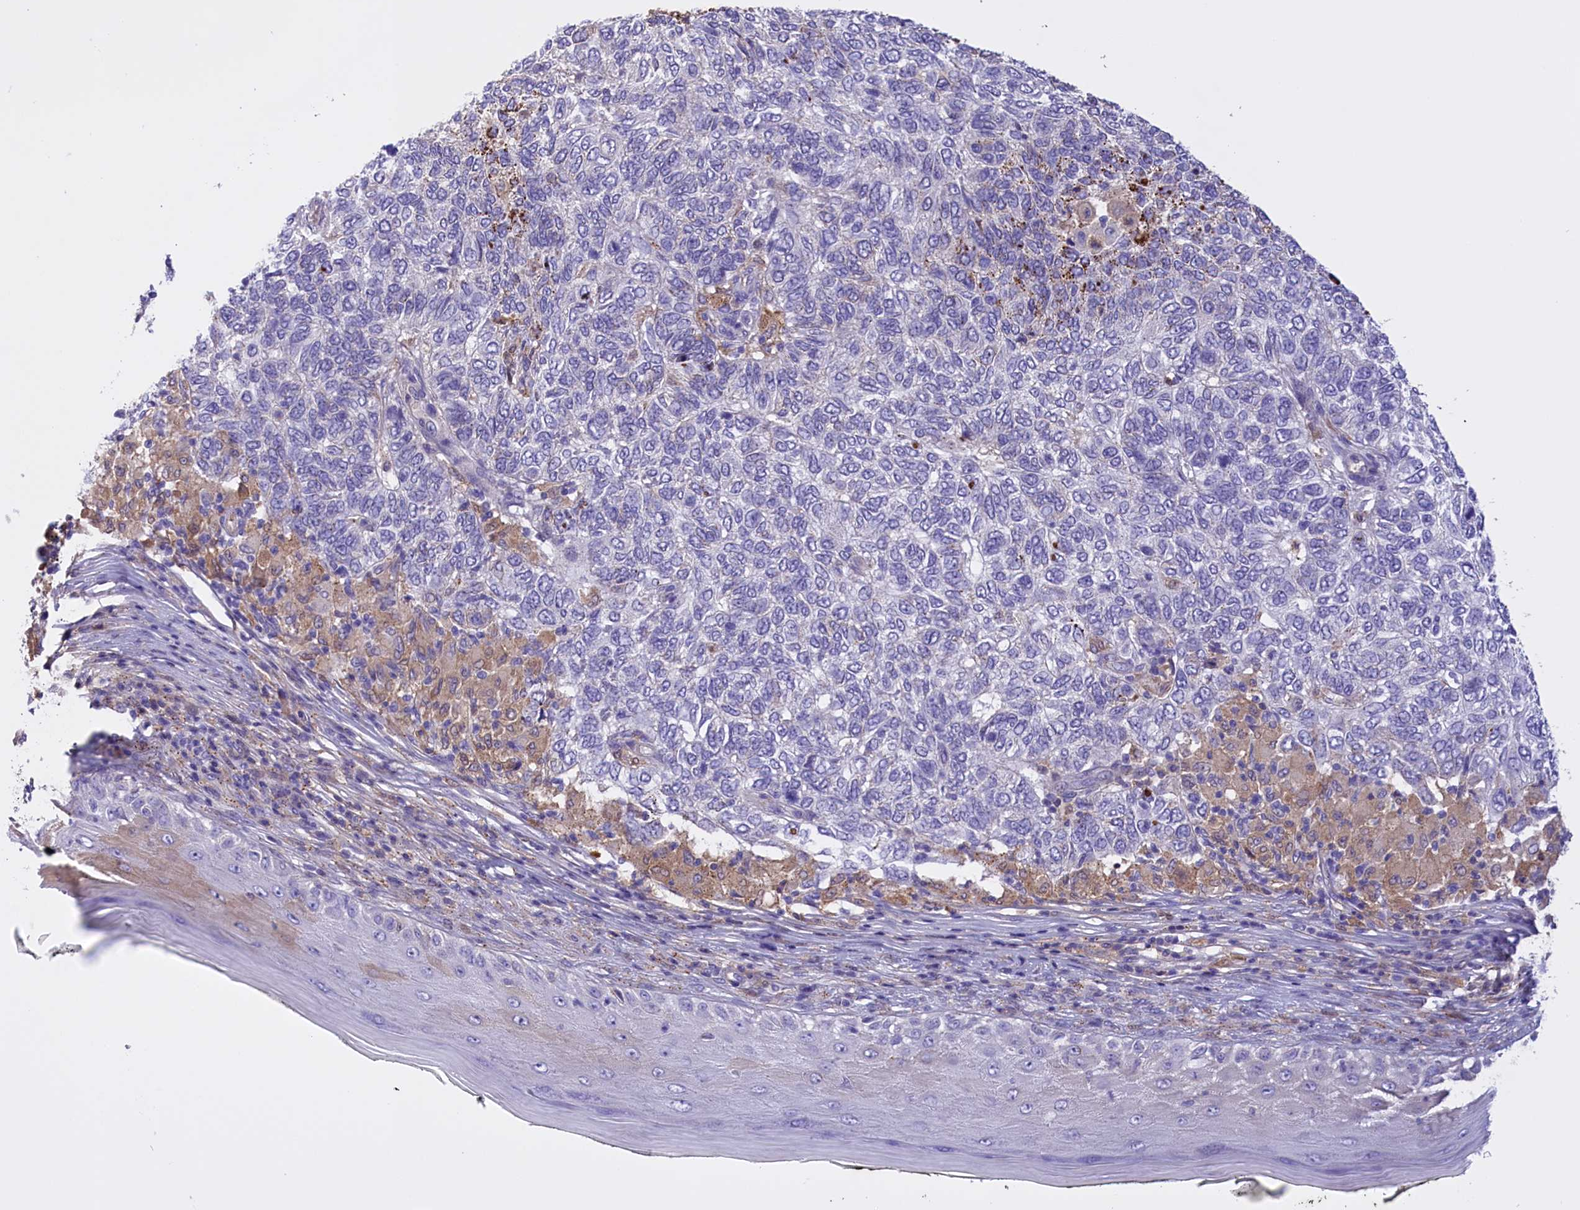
{"staining": {"intensity": "negative", "quantity": "none", "location": "none"}, "tissue": "skin cancer", "cell_type": "Tumor cells", "image_type": "cancer", "snomed": [{"axis": "morphology", "description": "Basal cell carcinoma"}, {"axis": "topography", "description": "Skin"}], "caption": "Immunohistochemistry of basal cell carcinoma (skin) demonstrates no staining in tumor cells.", "gene": "FAM149B1", "patient": {"sex": "female", "age": 65}}